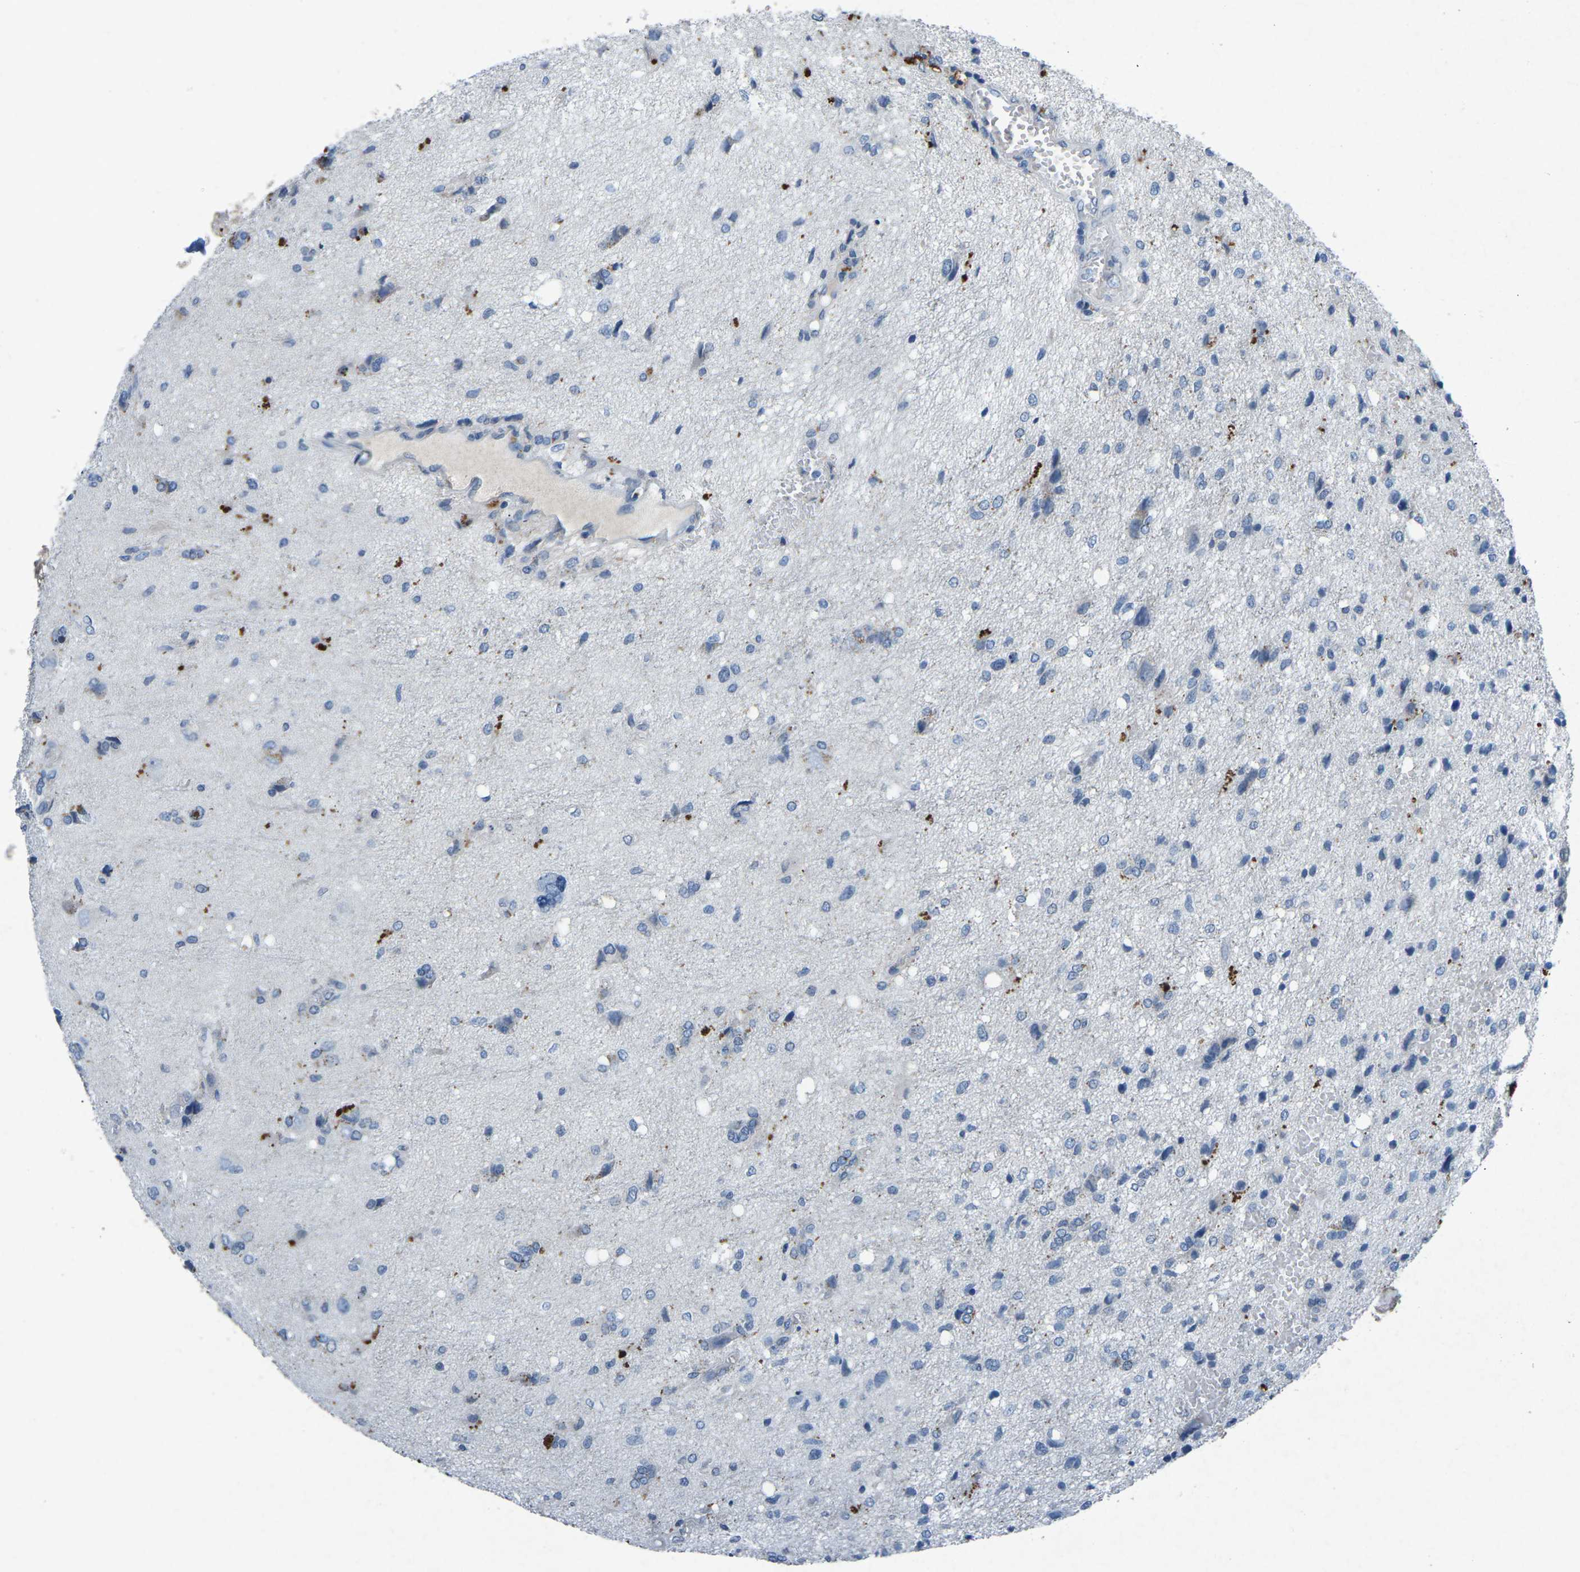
{"staining": {"intensity": "negative", "quantity": "none", "location": "none"}, "tissue": "glioma", "cell_type": "Tumor cells", "image_type": "cancer", "snomed": [{"axis": "morphology", "description": "Glioma, malignant, High grade"}, {"axis": "topography", "description": "Brain"}], "caption": "This image is of glioma stained with IHC to label a protein in brown with the nuclei are counter-stained blue. There is no staining in tumor cells.", "gene": "PLG", "patient": {"sex": "female", "age": 59}}